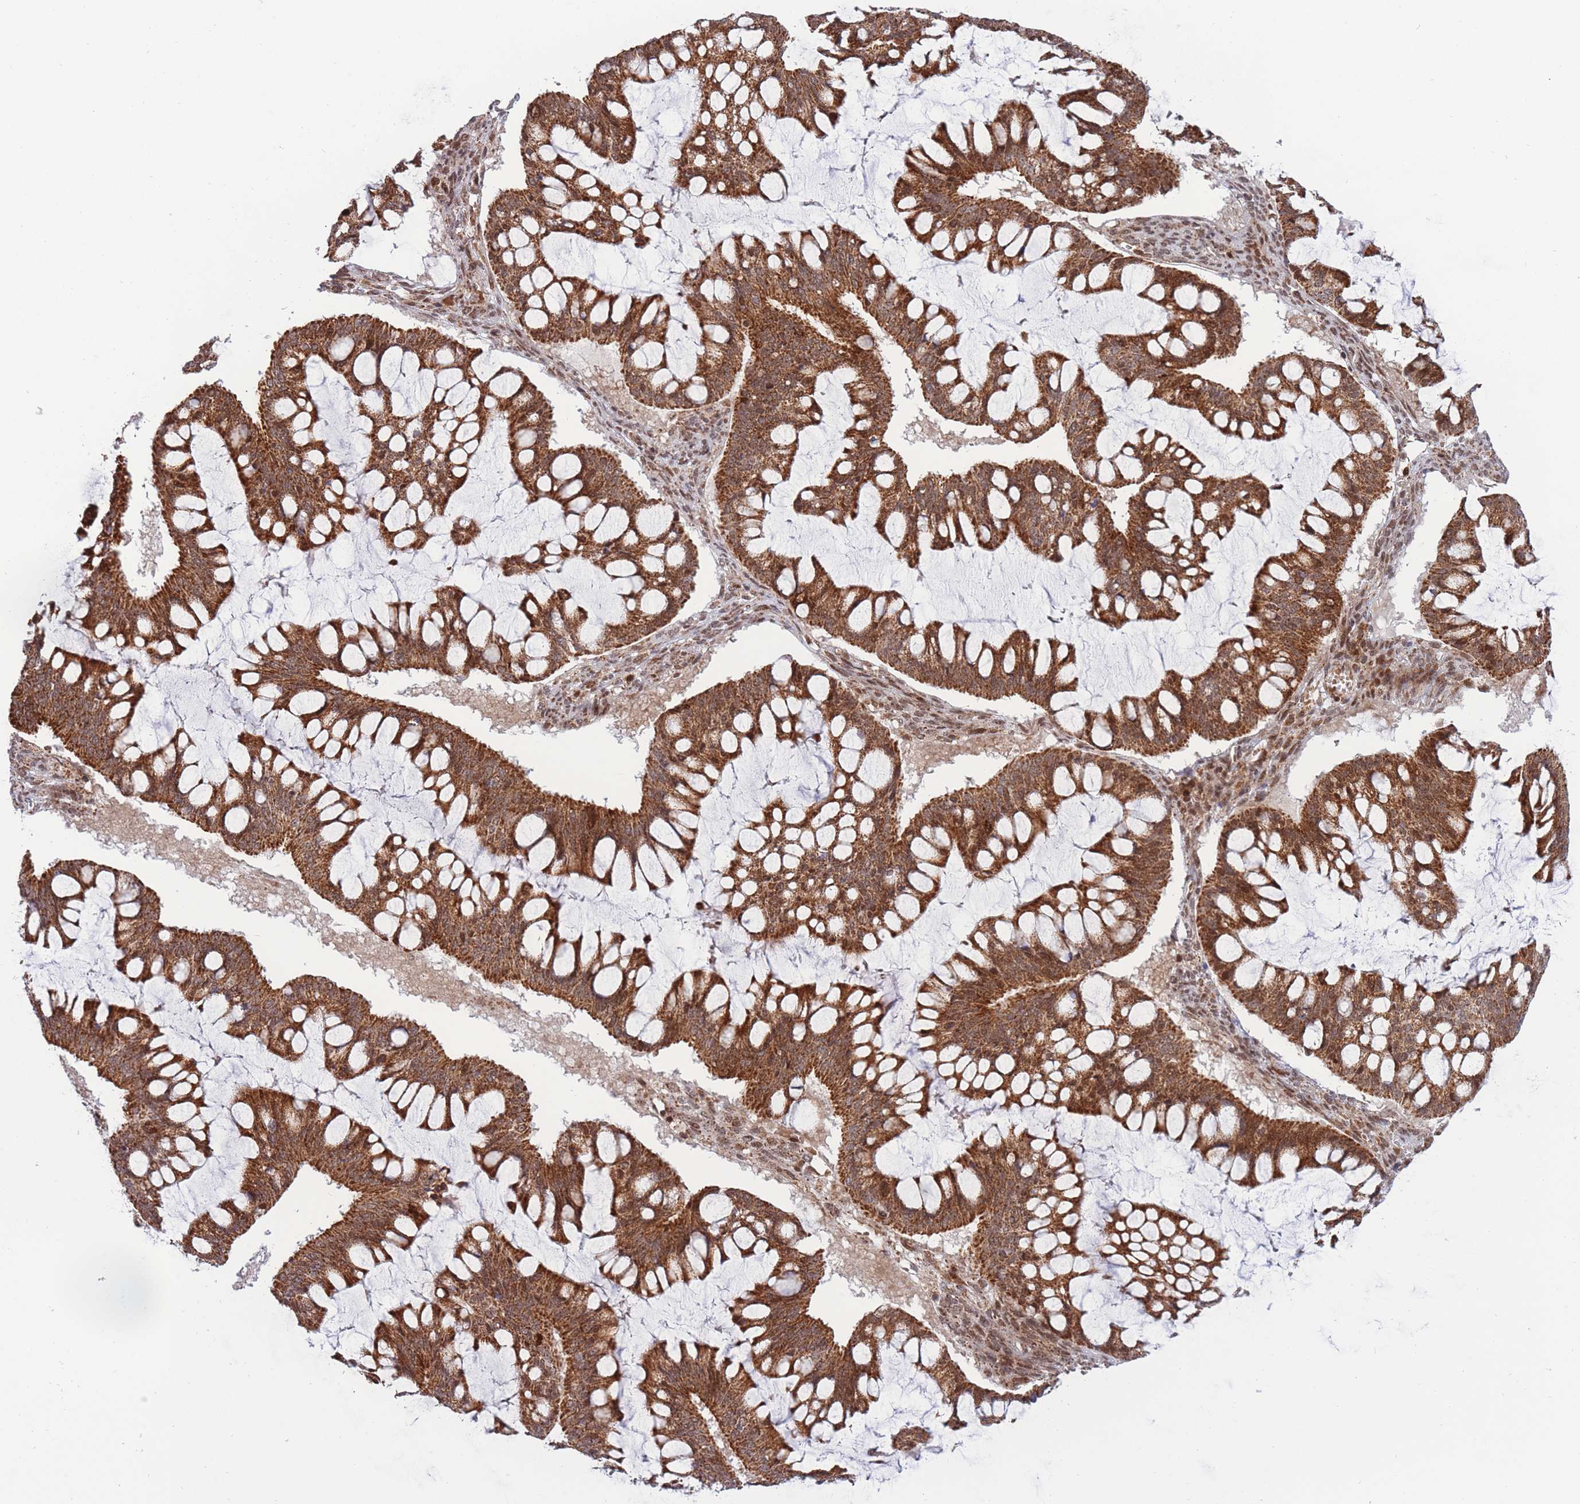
{"staining": {"intensity": "moderate", "quantity": ">75%", "location": "cytoplasmic/membranous,nuclear"}, "tissue": "ovarian cancer", "cell_type": "Tumor cells", "image_type": "cancer", "snomed": [{"axis": "morphology", "description": "Cystadenocarcinoma, mucinous, NOS"}, {"axis": "topography", "description": "Ovary"}], "caption": "Protein expression analysis of ovarian cancer shows moderate cytoplasmic/membranous and nuclear positivity in about >75% of tumor cells. The staining was performed using DAB (3,3'-diaminobenzidine), with brown indicating positive protein expression. Nuclei are stained blue with hematoxylin.", "gene": "BOD1L1", "patient": {"sex": "female", "age": 73}}